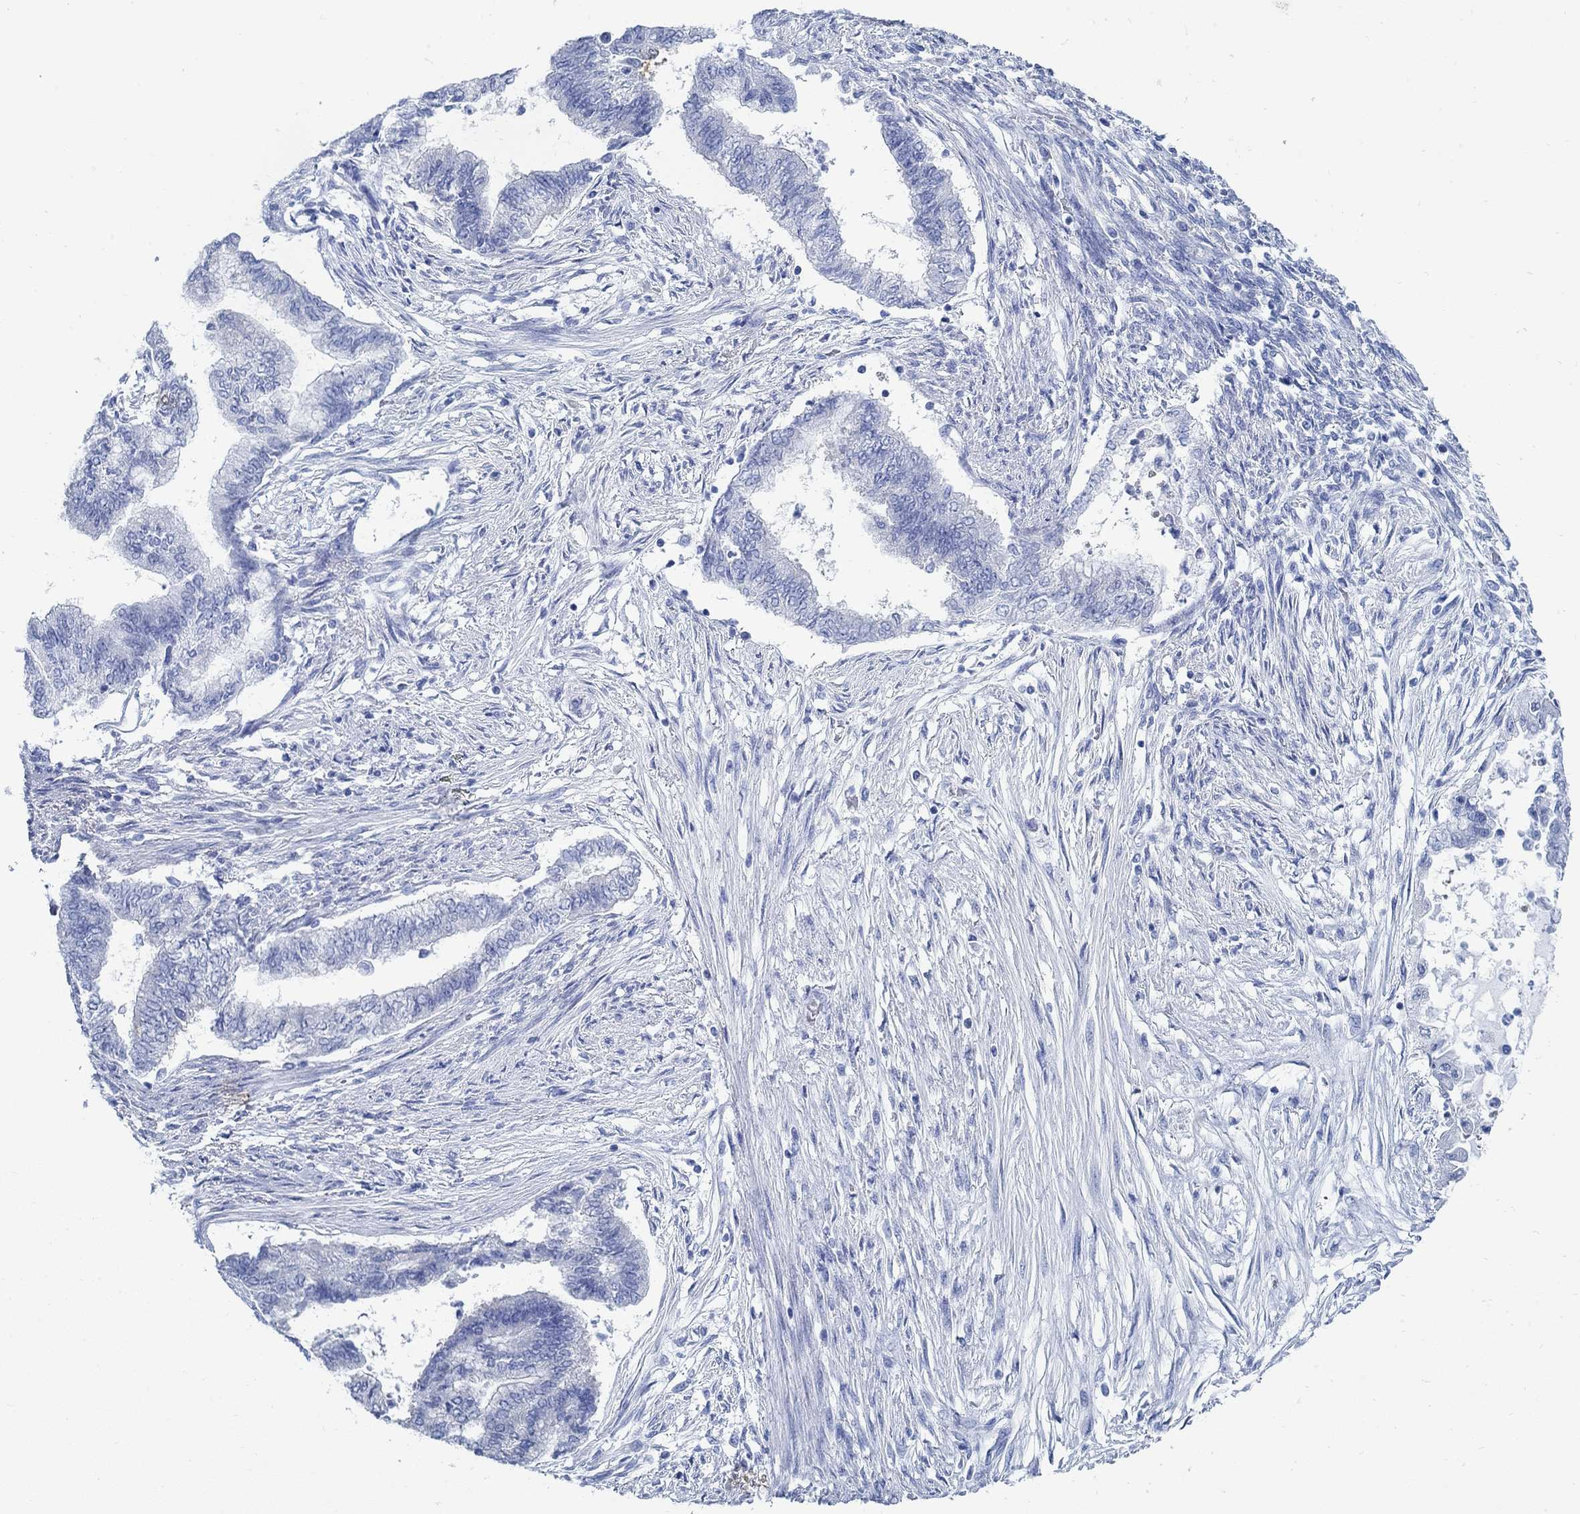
{"staining": {"intensity": "negative", "quantity": "none", "location": "none"}, "tissue": "endometrial cancer", "cell_type": "Tumor cells", "image_type": "cancer", "snomed": [{"axis": "morphology", "description": "Adenocarcinoma, NOS"}, {"axis": "topography", "description": "Endometrium"}], "caption": "Tumor cells are negative for protein expression in human endometrial cancer. (Stains: DAB IHC with hematoxylin counter stain, Microscopy: brightfield microscopy at high magnification).", "gene": "C15orf39", "patient": {"sex": "female", "age": 65}}